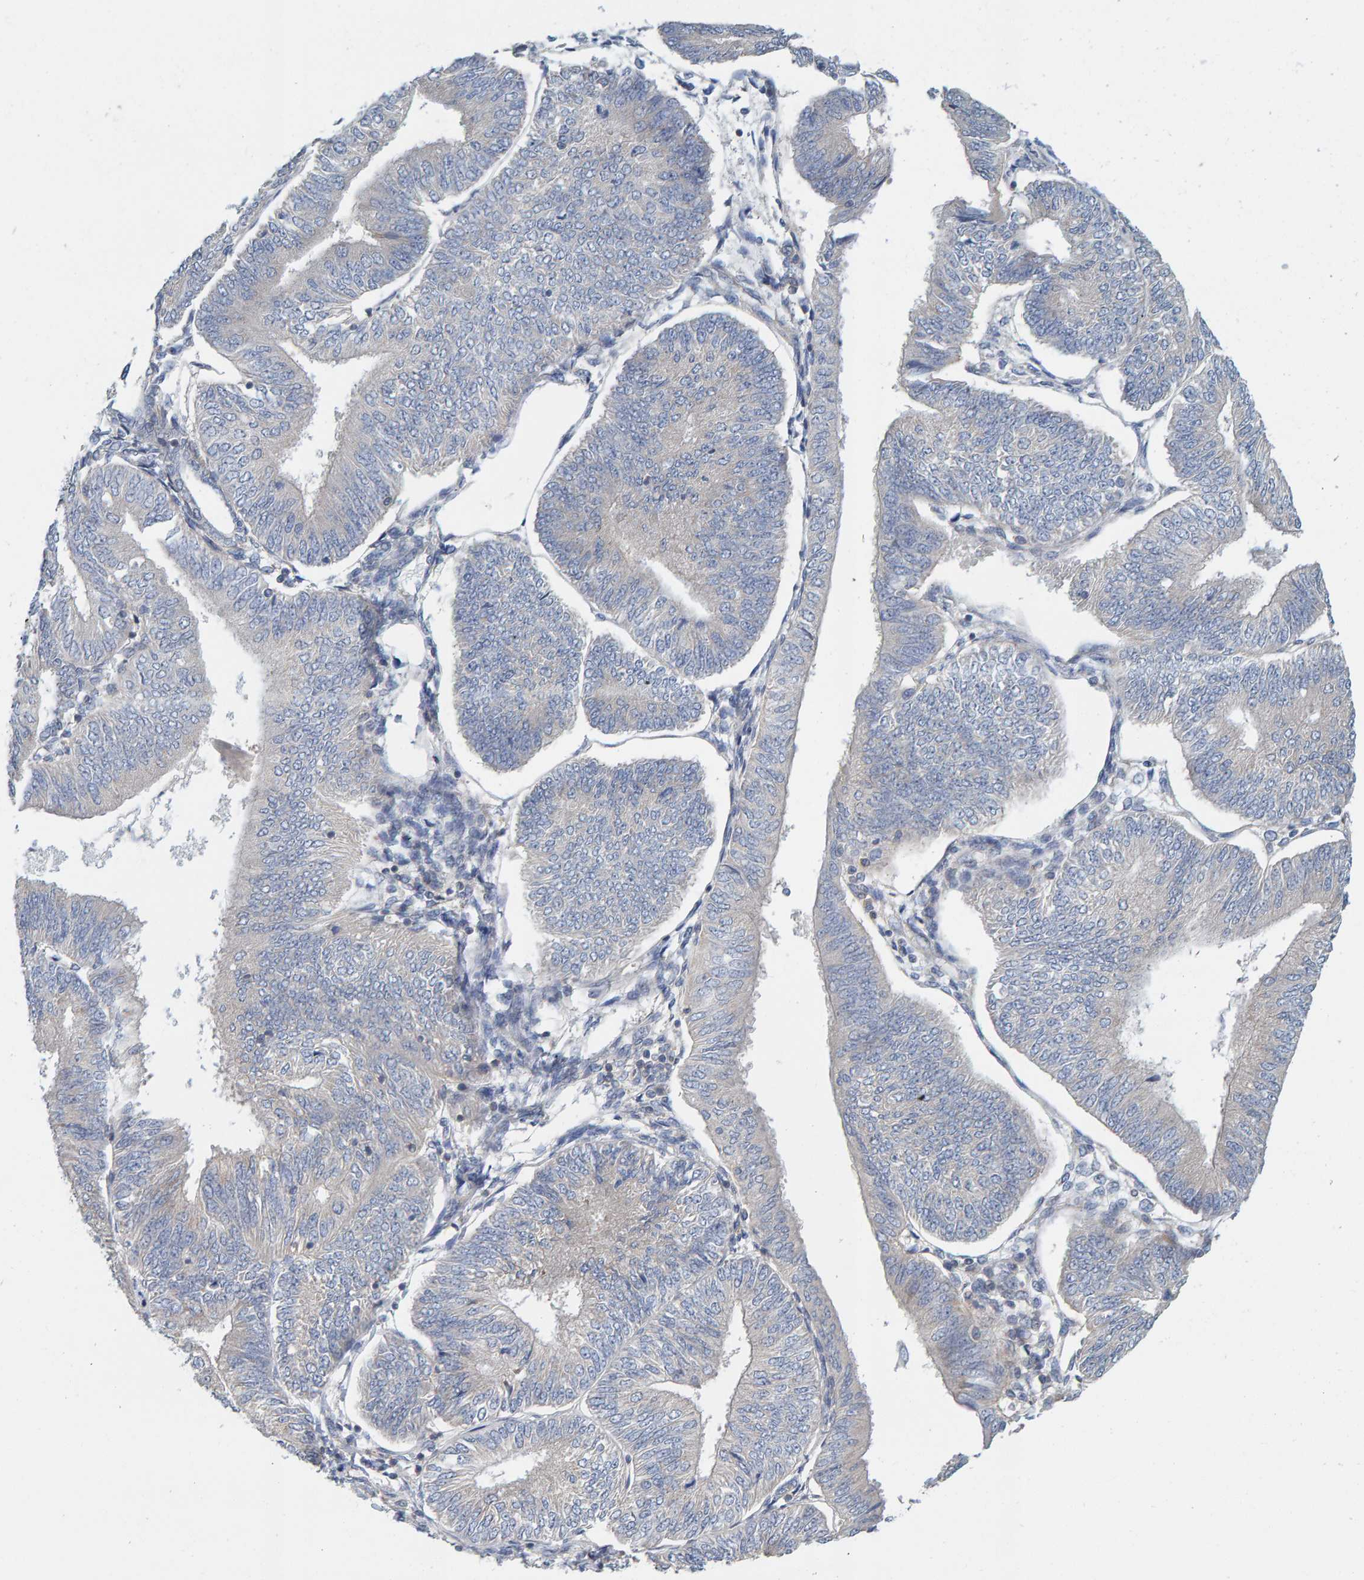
{"staining": {"intensity": "negative", "quantity": "none", "location": "none"}, "tissue": "endometrial cancer", "cell_type": "Tumor cells", "image_type": "cancer", "snomed": [{"axis": "morphology", "description": "Adenocarcinoma, NOS"}, {"axis": "topography", "description": "Endometrium"}], "caption": "Tumor cells are negative for brown protein staining in endometrial adenocarcinoma. (DAB IHC with hematoxylin counter stain).", "gene": "CCM2", "patient": {"sex": "female", "age": 58}}